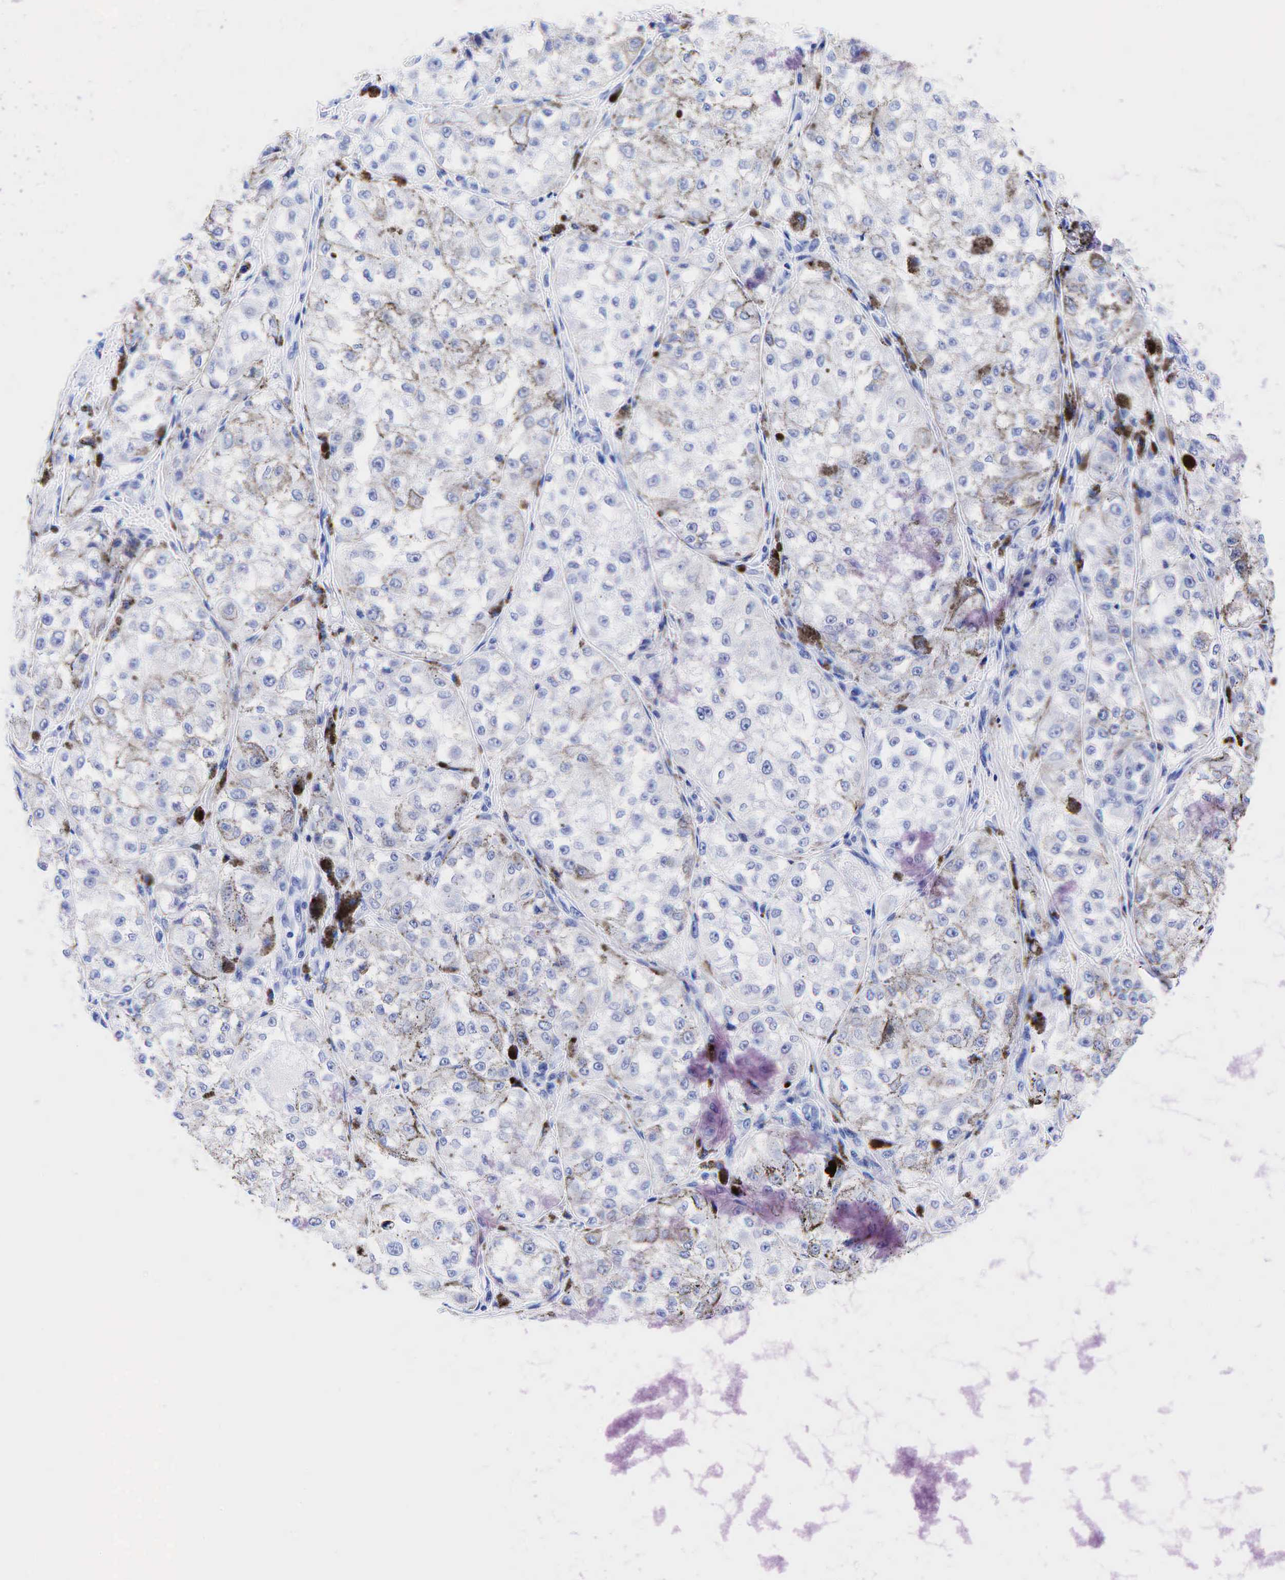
{"staining": {"intensity": "negative", "quantity": "none", "location": "none"}, "tissue": "melanoma", "cell_type": "Tumor cells", "image_type": "cancer", "snomed": [{"axis": "morphology", "description": "Malignant melanoma, NOS"}, {"axis": "topography", "description": "Skin"}], "caption": "DAB immunohistochemical staining of human malignant melanoma exhibits no significant positivity in tumor cells.", "gene": "KRT19", "patient": {"sex": "male", "age": 67}}